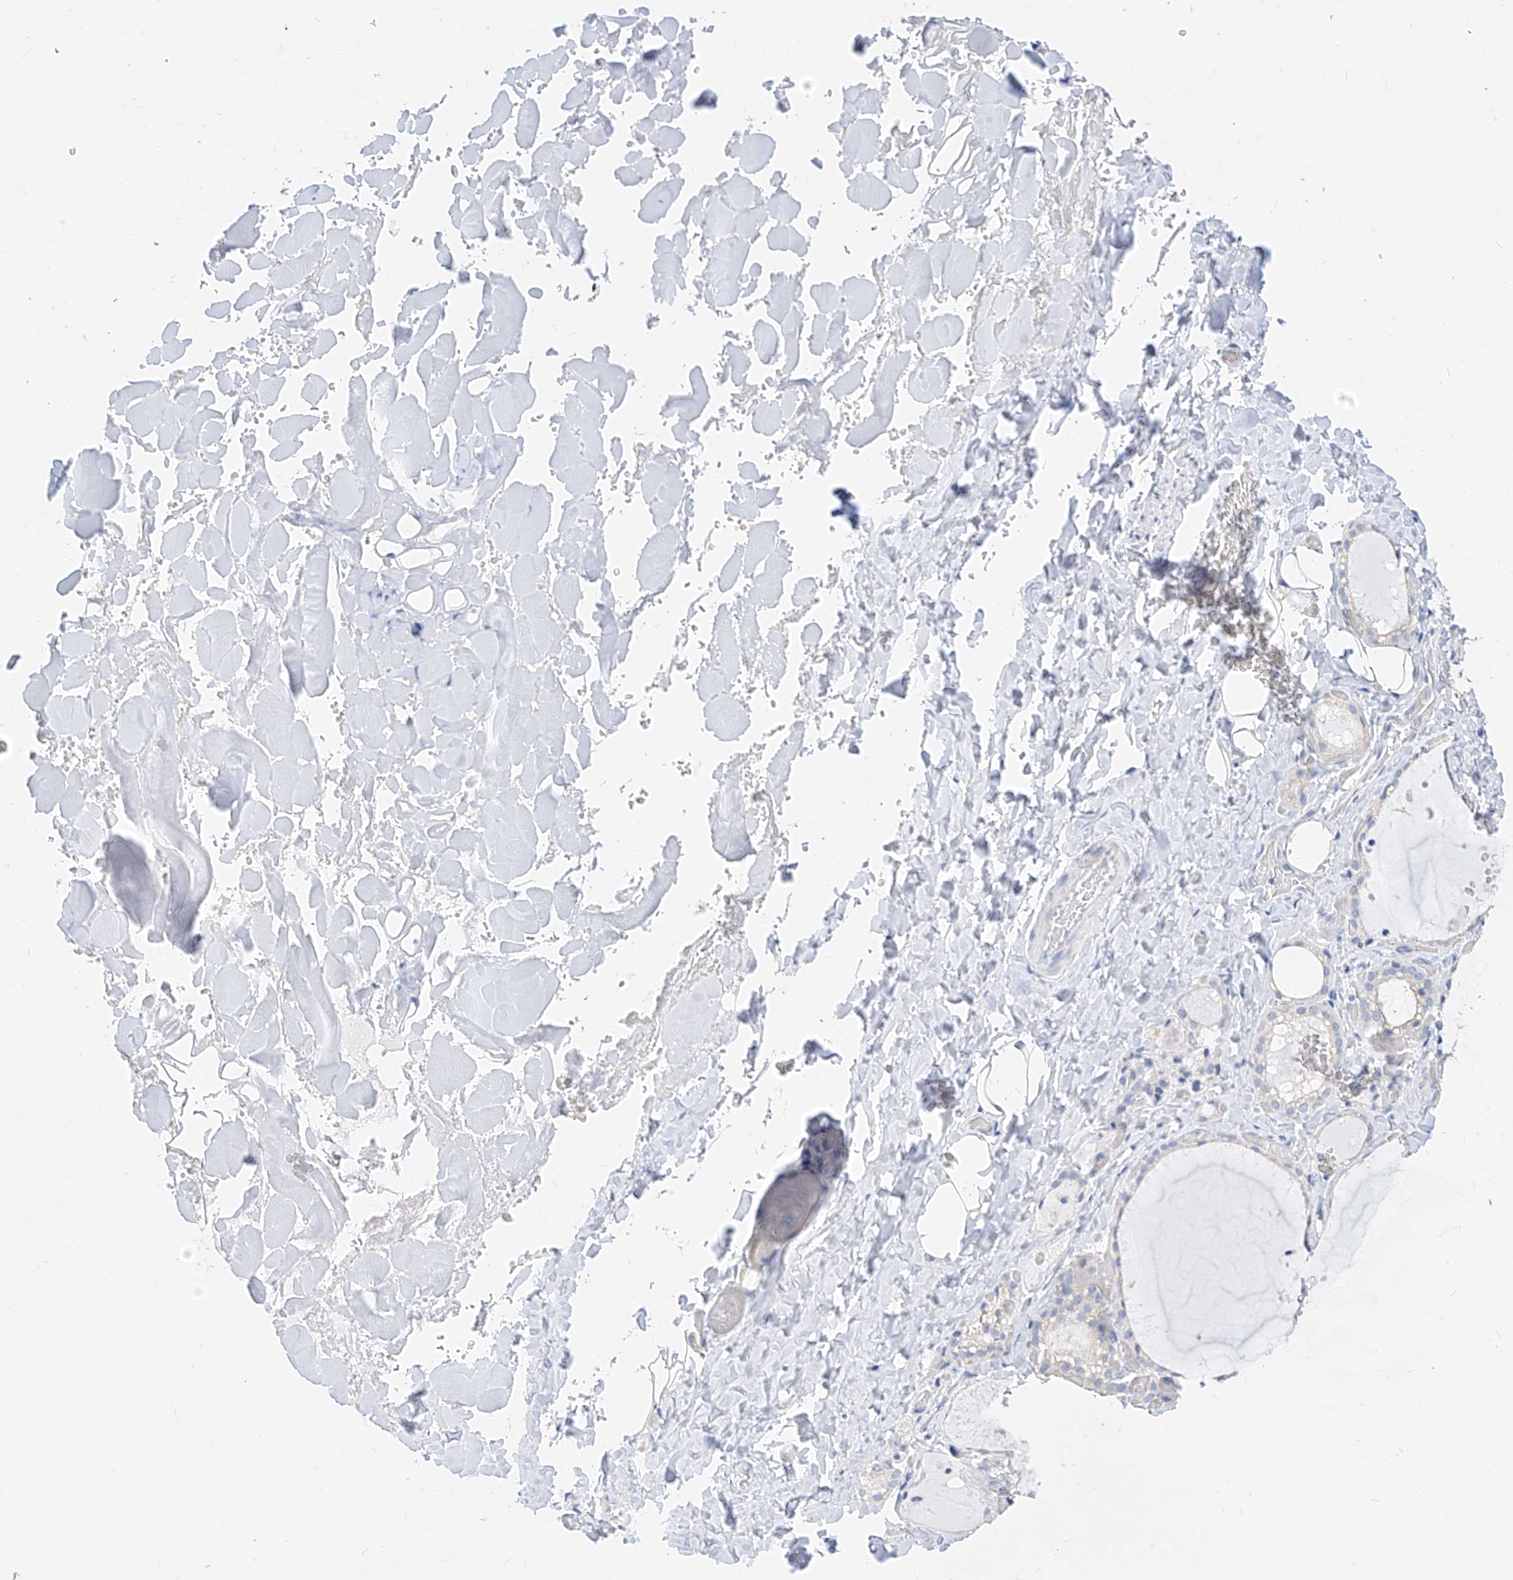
{"staining": {"intensity": "negative", "quantity": "none", "location": "none"}, "tissue": "thyroid gland", "cell_type": "Glandular cells", "image_type": "normal", "snomed": [{"axis": "morphology", "description": "Normal tissue, NOS"}, {"axis": "topography", "description": "Thyroid gland"}], "caption": "DAB (3,3'-diaminobenzidine) immunohistochemical staining of normal thyroid gland exhibits no significant staining in glandular cells. Nuclei are stained in blue.", "gene": "ZZEF1", "patient": {"sex": "female", "age": 44}}